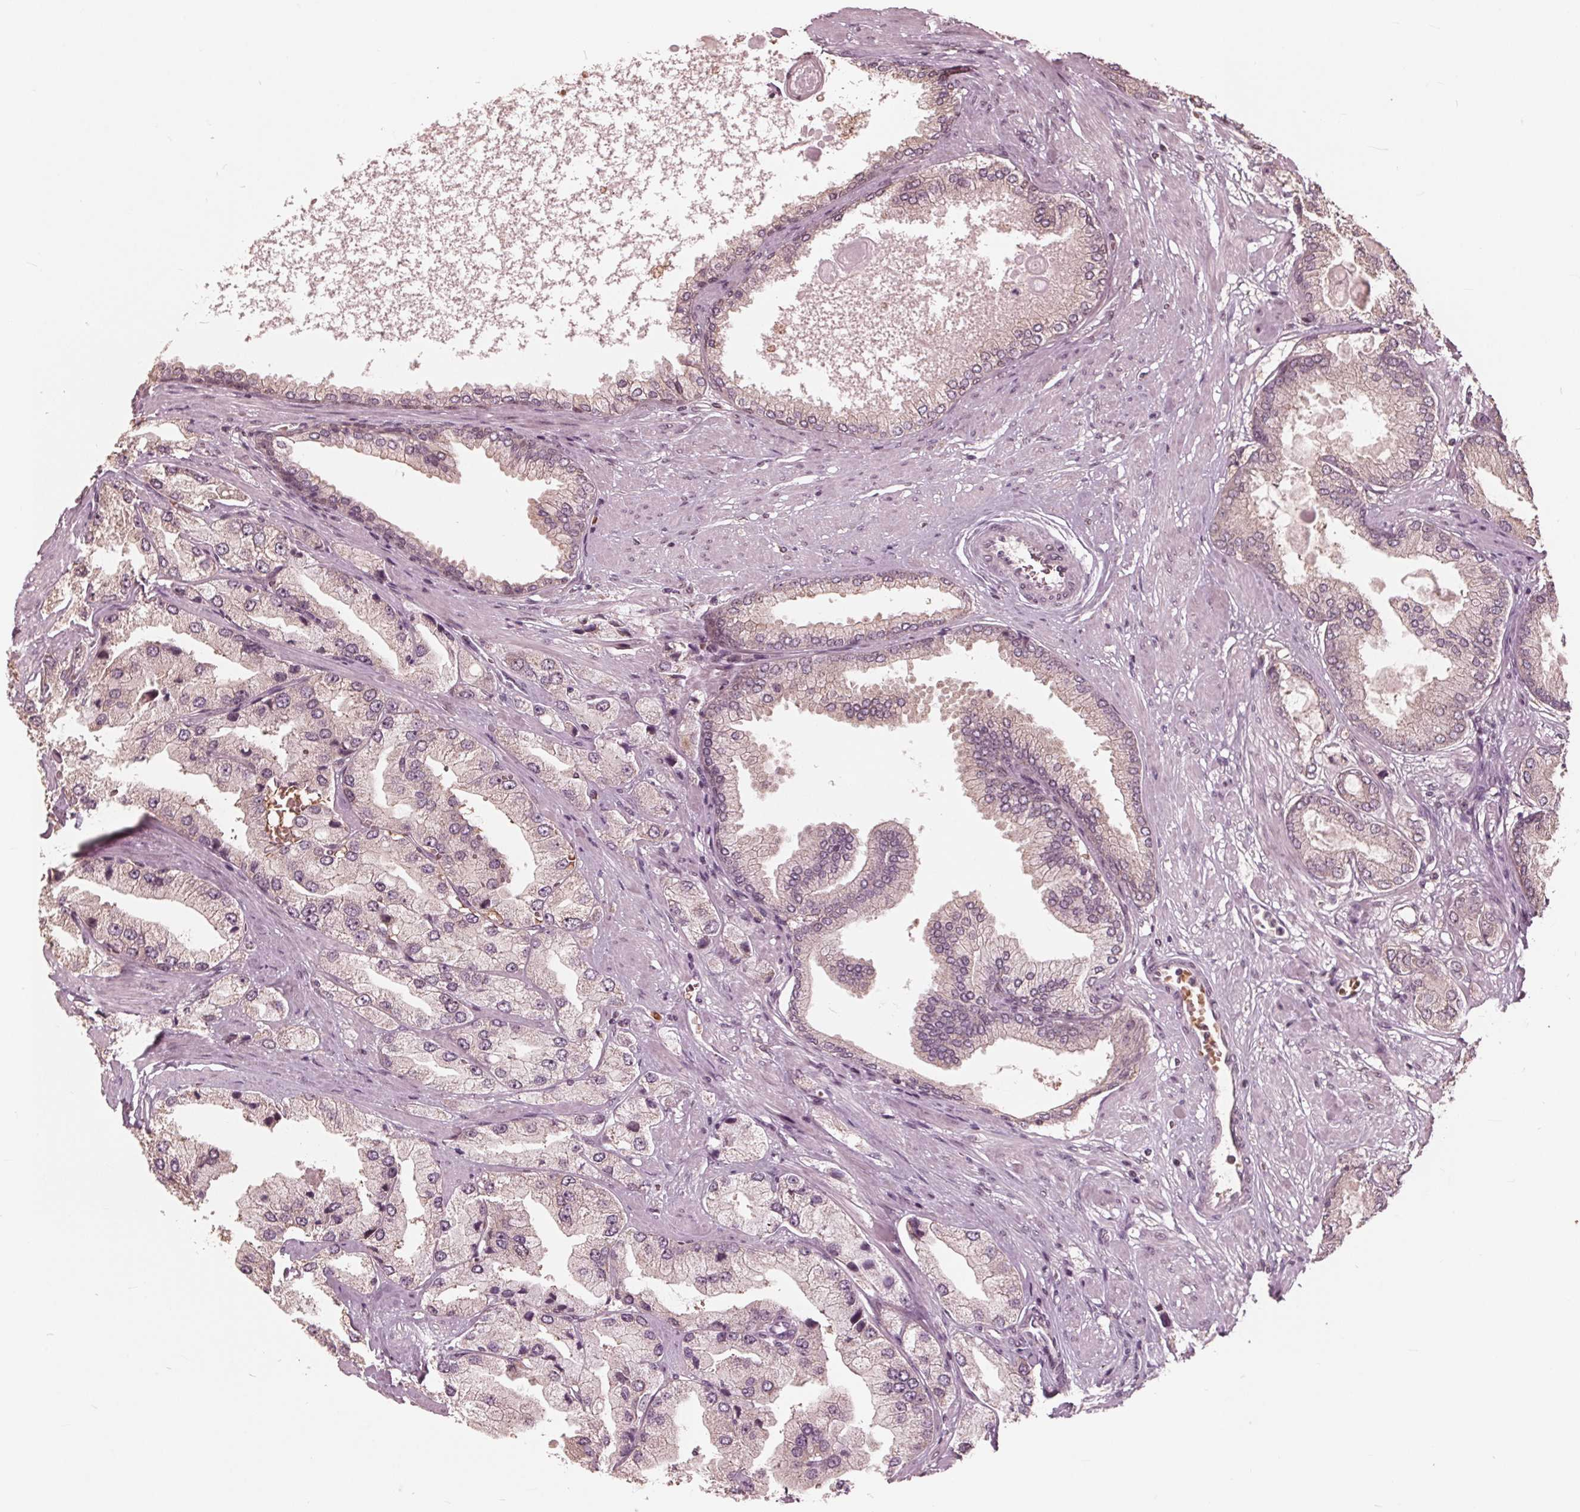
{"staining": {"intensity": "negative", "quantity": "none", "location": "none"}, "tissue": "prostate cancer", "cell_type": "Tumor cells", "image_type": "cancer", "snomed": [{"axis": "morphology", "description": "Adenocarcinoma, High grade"}, {"axis": "topography", "description": "Prostate"}], "caption": "Tumor cells are negative for brown protein staining in prostate cancer (adenocarcinoma (high-grade)).", "gene": "HIRIP3", "patient": {"sex": "male", "age": 68}}